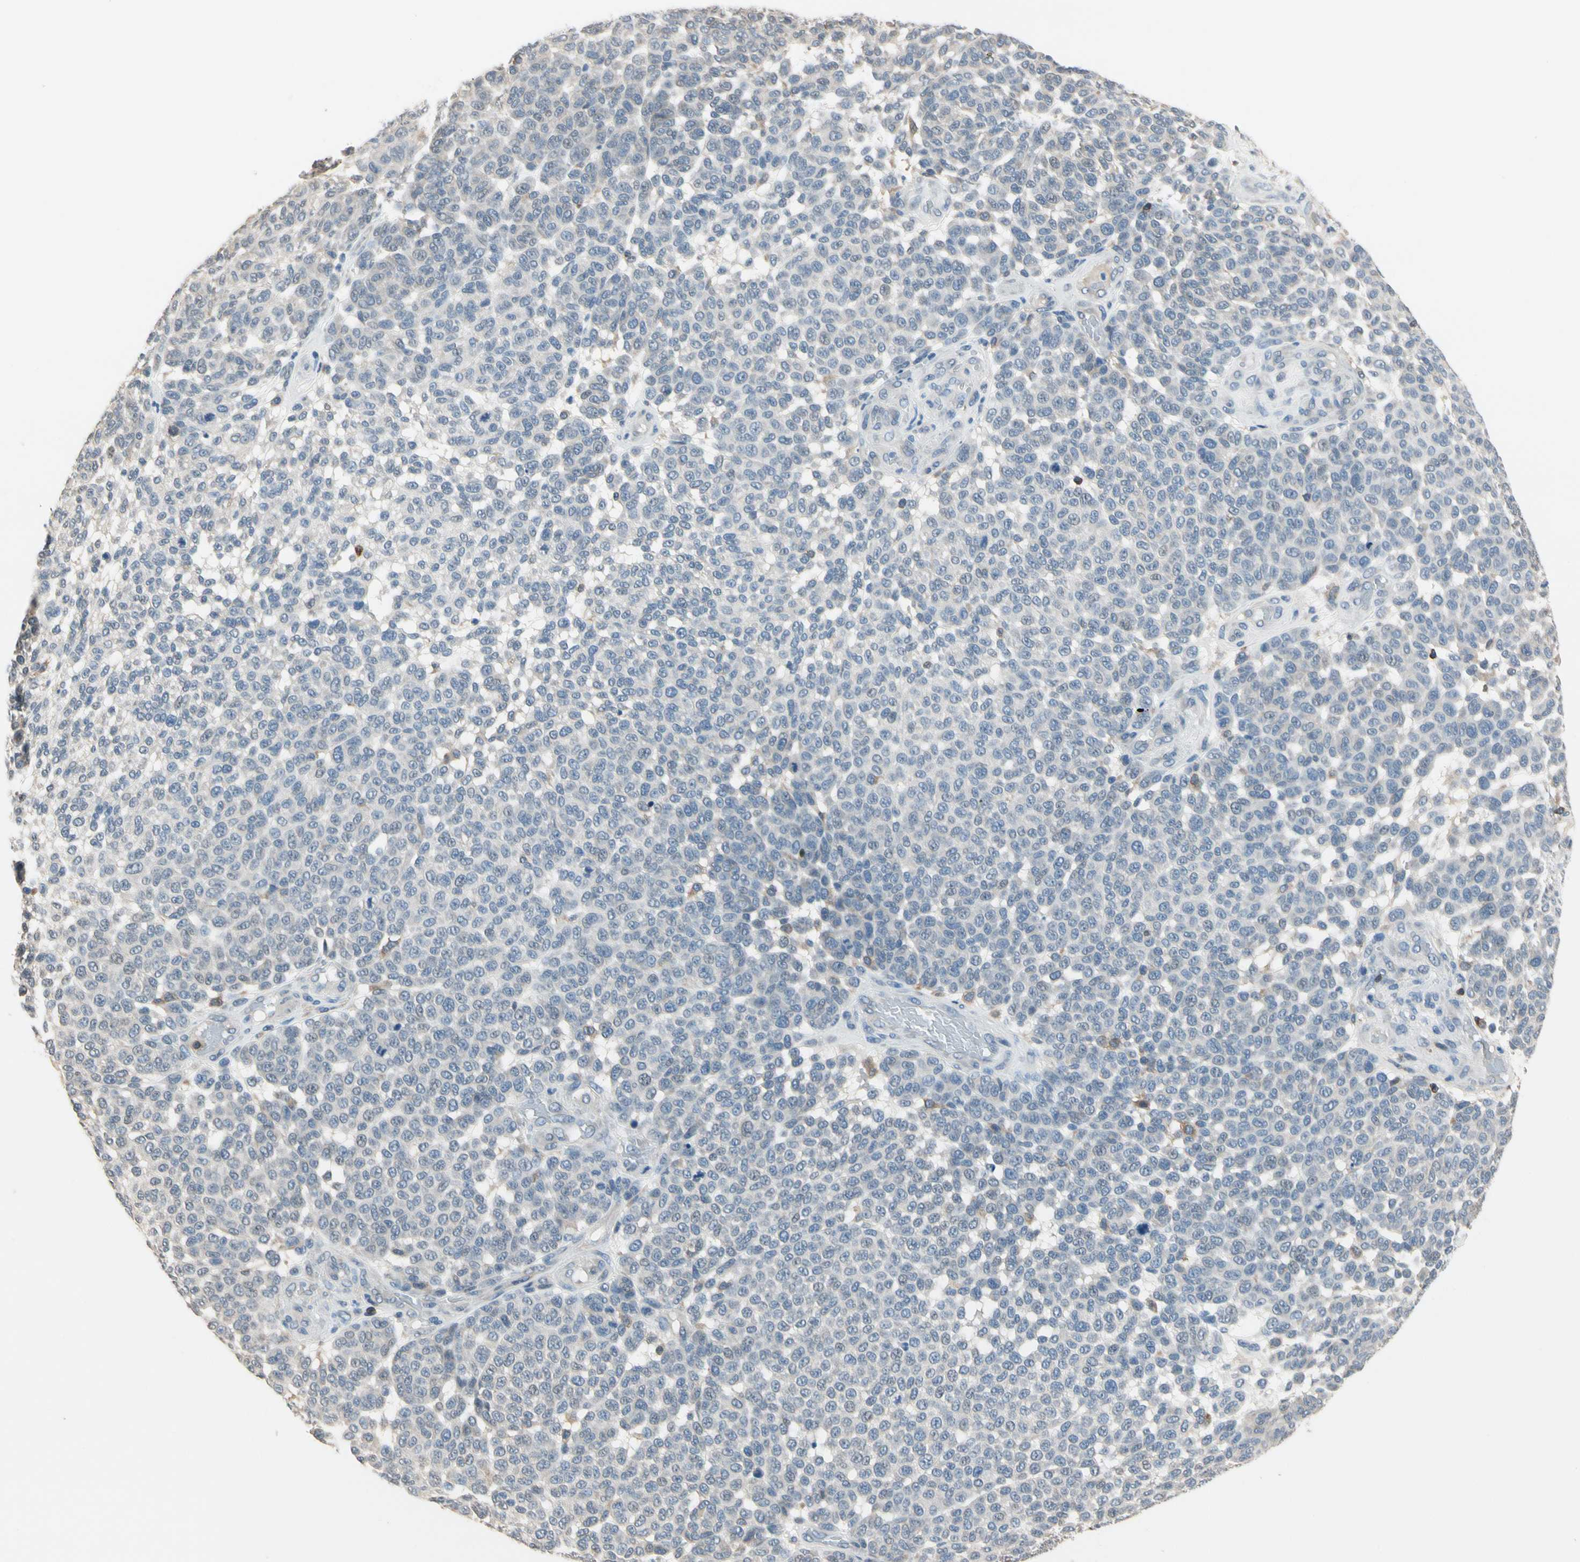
{"staining": {"intensity": "negative", "quantity": "none", "location": "none"}, "tissue": "melanoma", "cell_type": "Tumor cells", "image_type": "cancer", "snomed": [{"axis": "morphology", "description": "Malignant melanoma, NOS"}, {"axis": "topography", "description": "Skin"}], "caption": "Immunohistochemistry of human malignant melanoma displays no expression in tumor cells.", "gene": "NFATC2", "patient": {"sex": "male", "age": 59}}